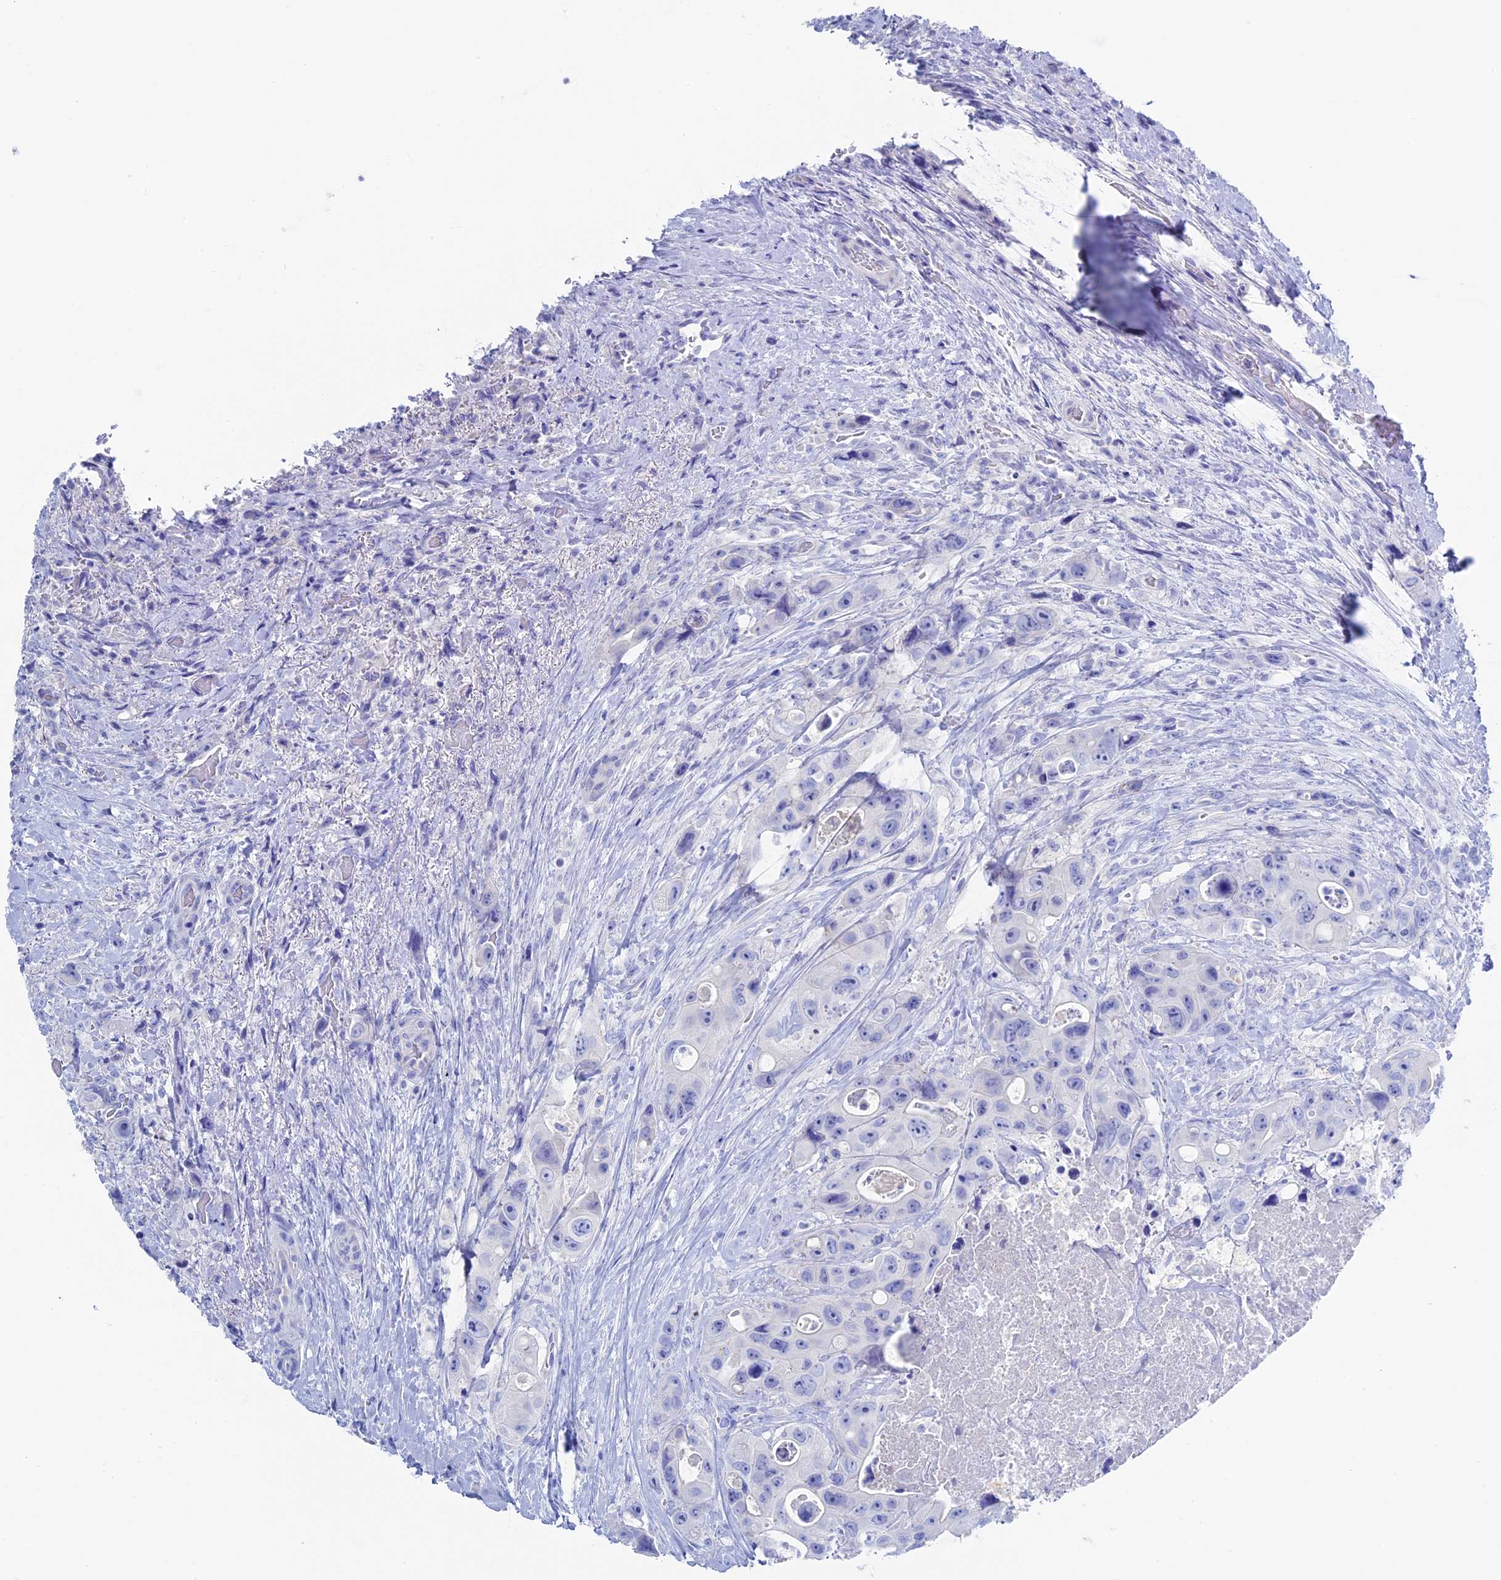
{"staining": {"intensity": "negative", "quantity": "none", "location": "none"}, "tissue": "colorectal cancer", "cell_type": "Tumor cells", "image_type": "cancer", "snomed": [{"axis": "morphology", "description": "Adenocarcinoma, NOS"}, {"axis": "topography", "description": "Colon"}], "caption": "Human colorectal adenocarcinoma stained for a protein using immunohistochemistry (IHC) exhibits no expression in tumor cells.", "gene": "UNC119", "patient": {"sex": "female", "age": 46}}